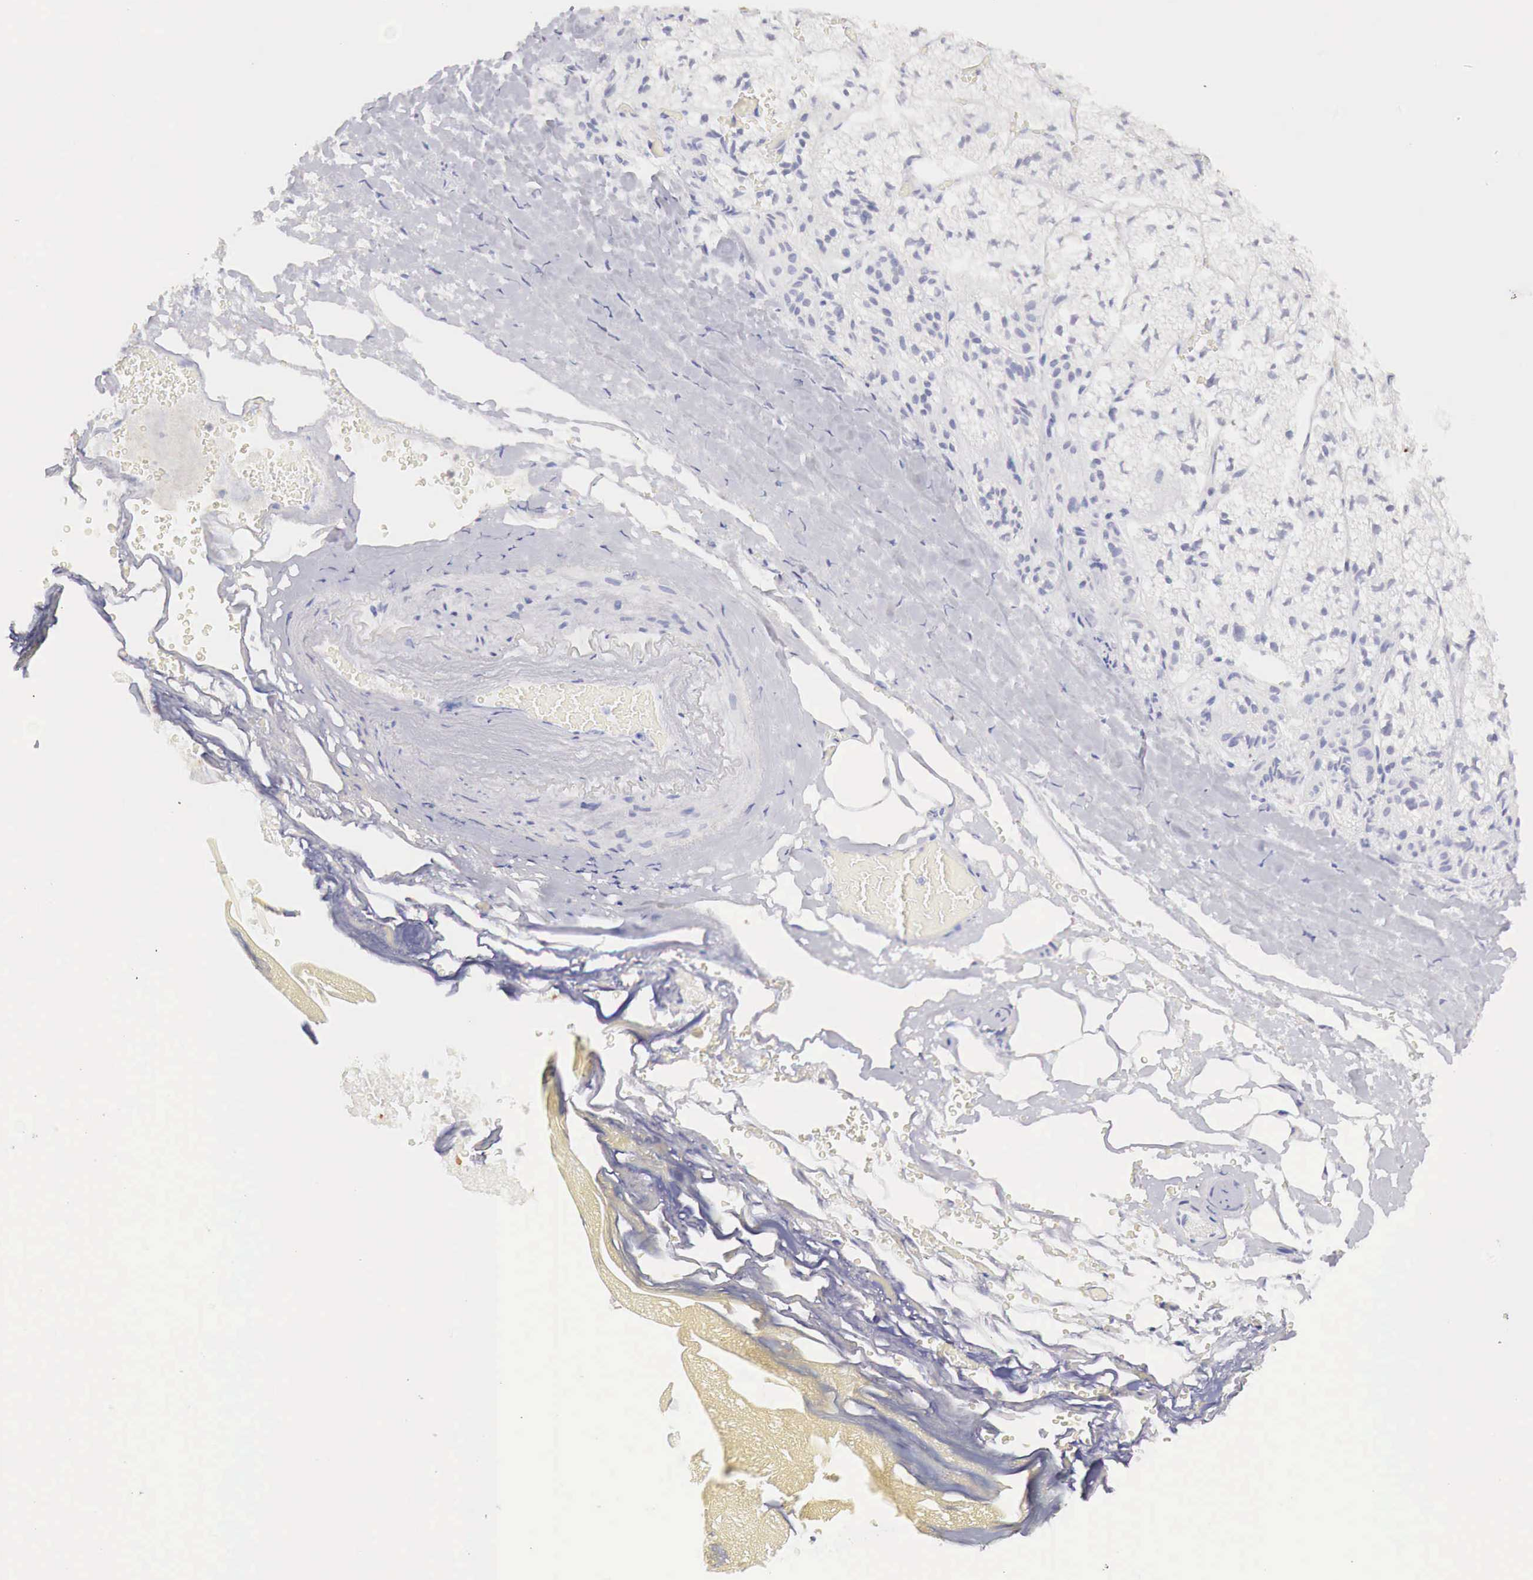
{"staining": {"intensity": "moderate", "quantity": "25%-75%", "location": "nuclear"}, "tissue": "adrenal gland", "cell_type": "Glandular cells", "image_type": "normal", "snomed": [{"axis": "morphology", "description": "Normal tissue, NOS"}, {"axis": "topography", "description": "Adrenal gland"}], "caption": "Immunohistochemical staining of unremarkable human adrenal gland reveals moderate nuclear protein positivity in about 25%-75% of glandular cells. Nuclei are stained in blue.", "gene": "UBA1", "patient": {"sex": "male", "age": 53}}